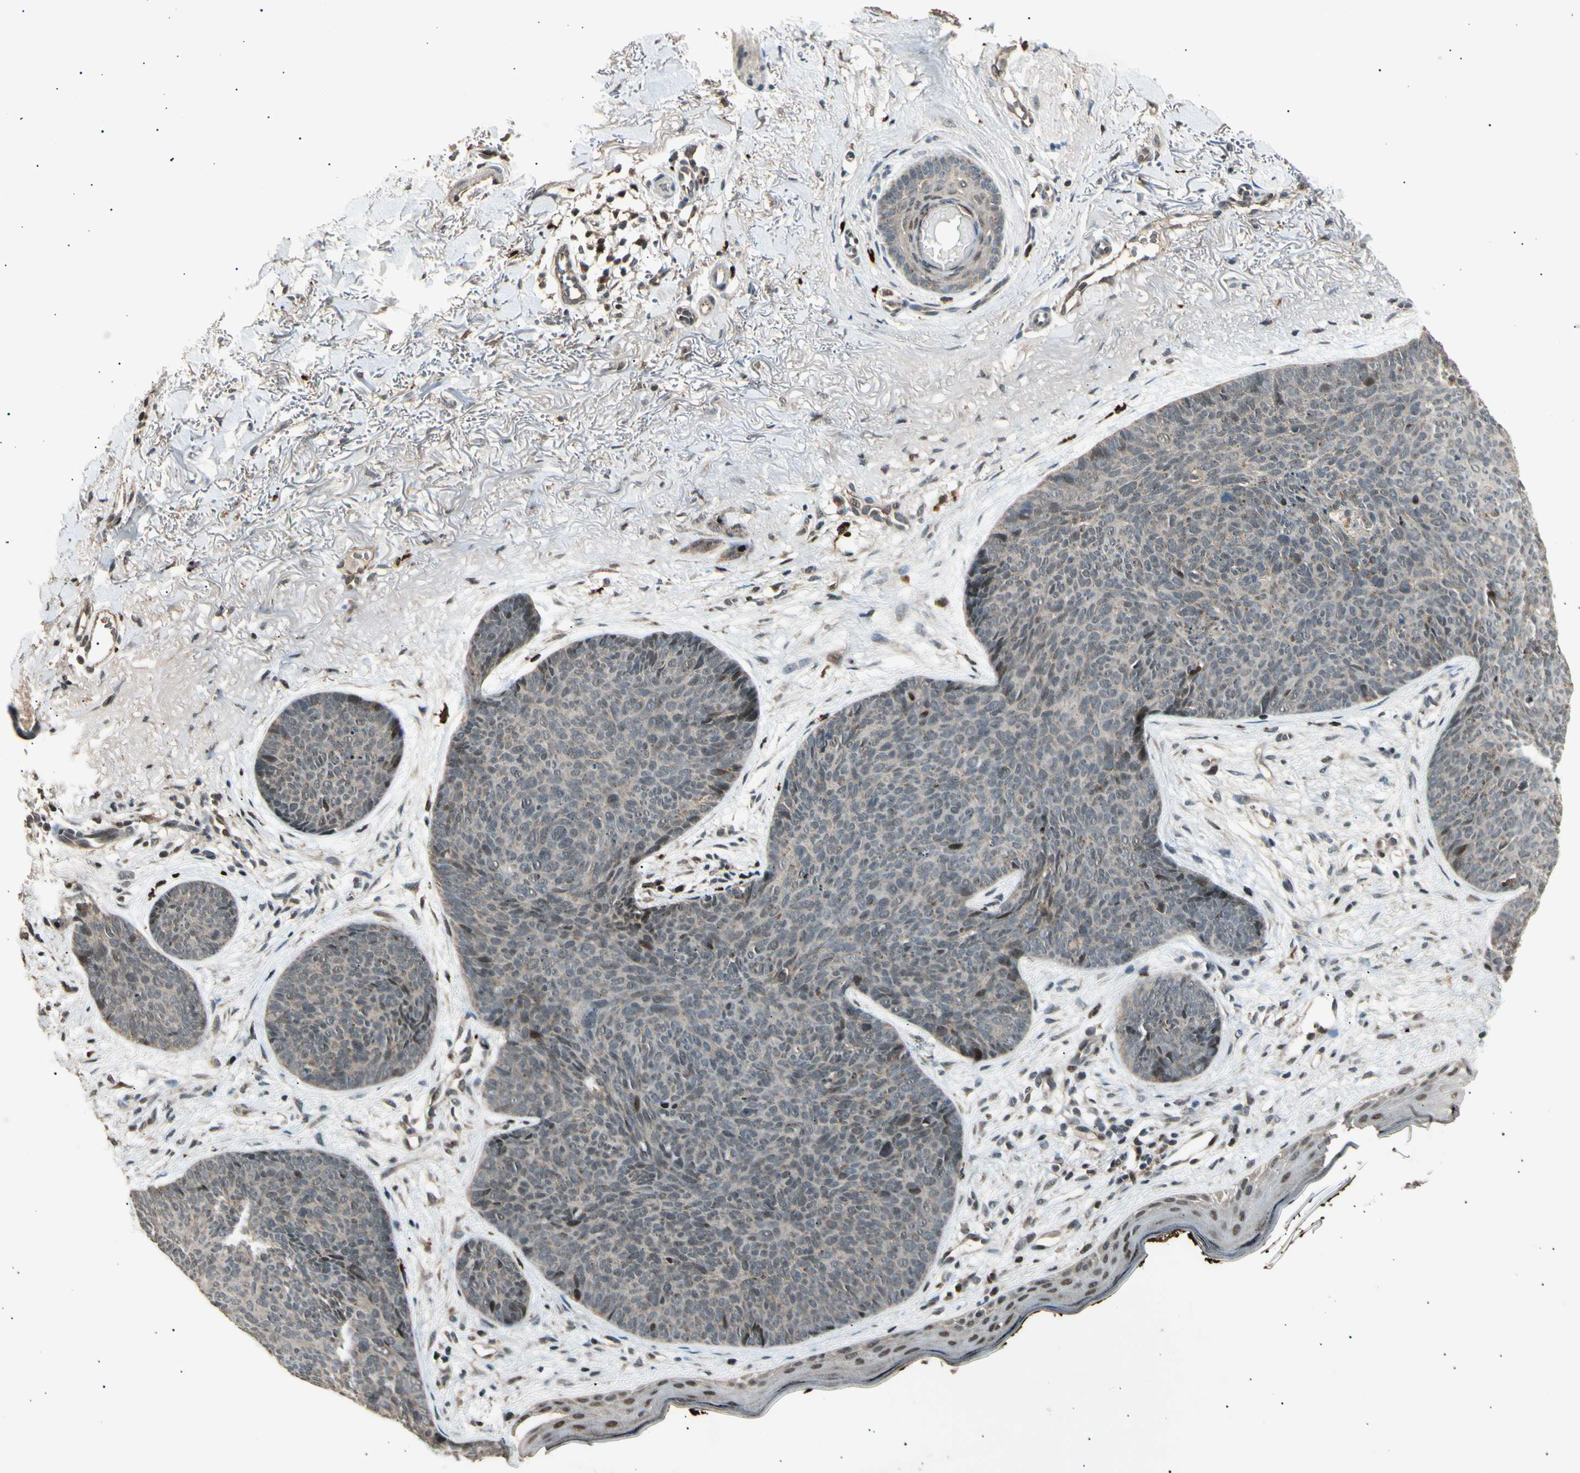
{"staining": {"intensity": "weak", "quantity": "<25%", "location": "cytoplasmic/membranous"}, "tissue": "skin cancer", "cell_type": "Tumor cells", "image_type": "cancer", "snomed": [{"axis": "morphology", "description": "Normal tissue, NOS"}, {"axis": "morphology", "description": "Basal cell carcinoma"}, {"axis": "topography", "description": "Skin"}], "caption": "Immunohistochemistry micrograph of skin cancer stained for a protein (brown), which demonstrates no expression in tumor cells.", "gene": "NUAK2", "patient": {"sex": "female", "age": 70}}